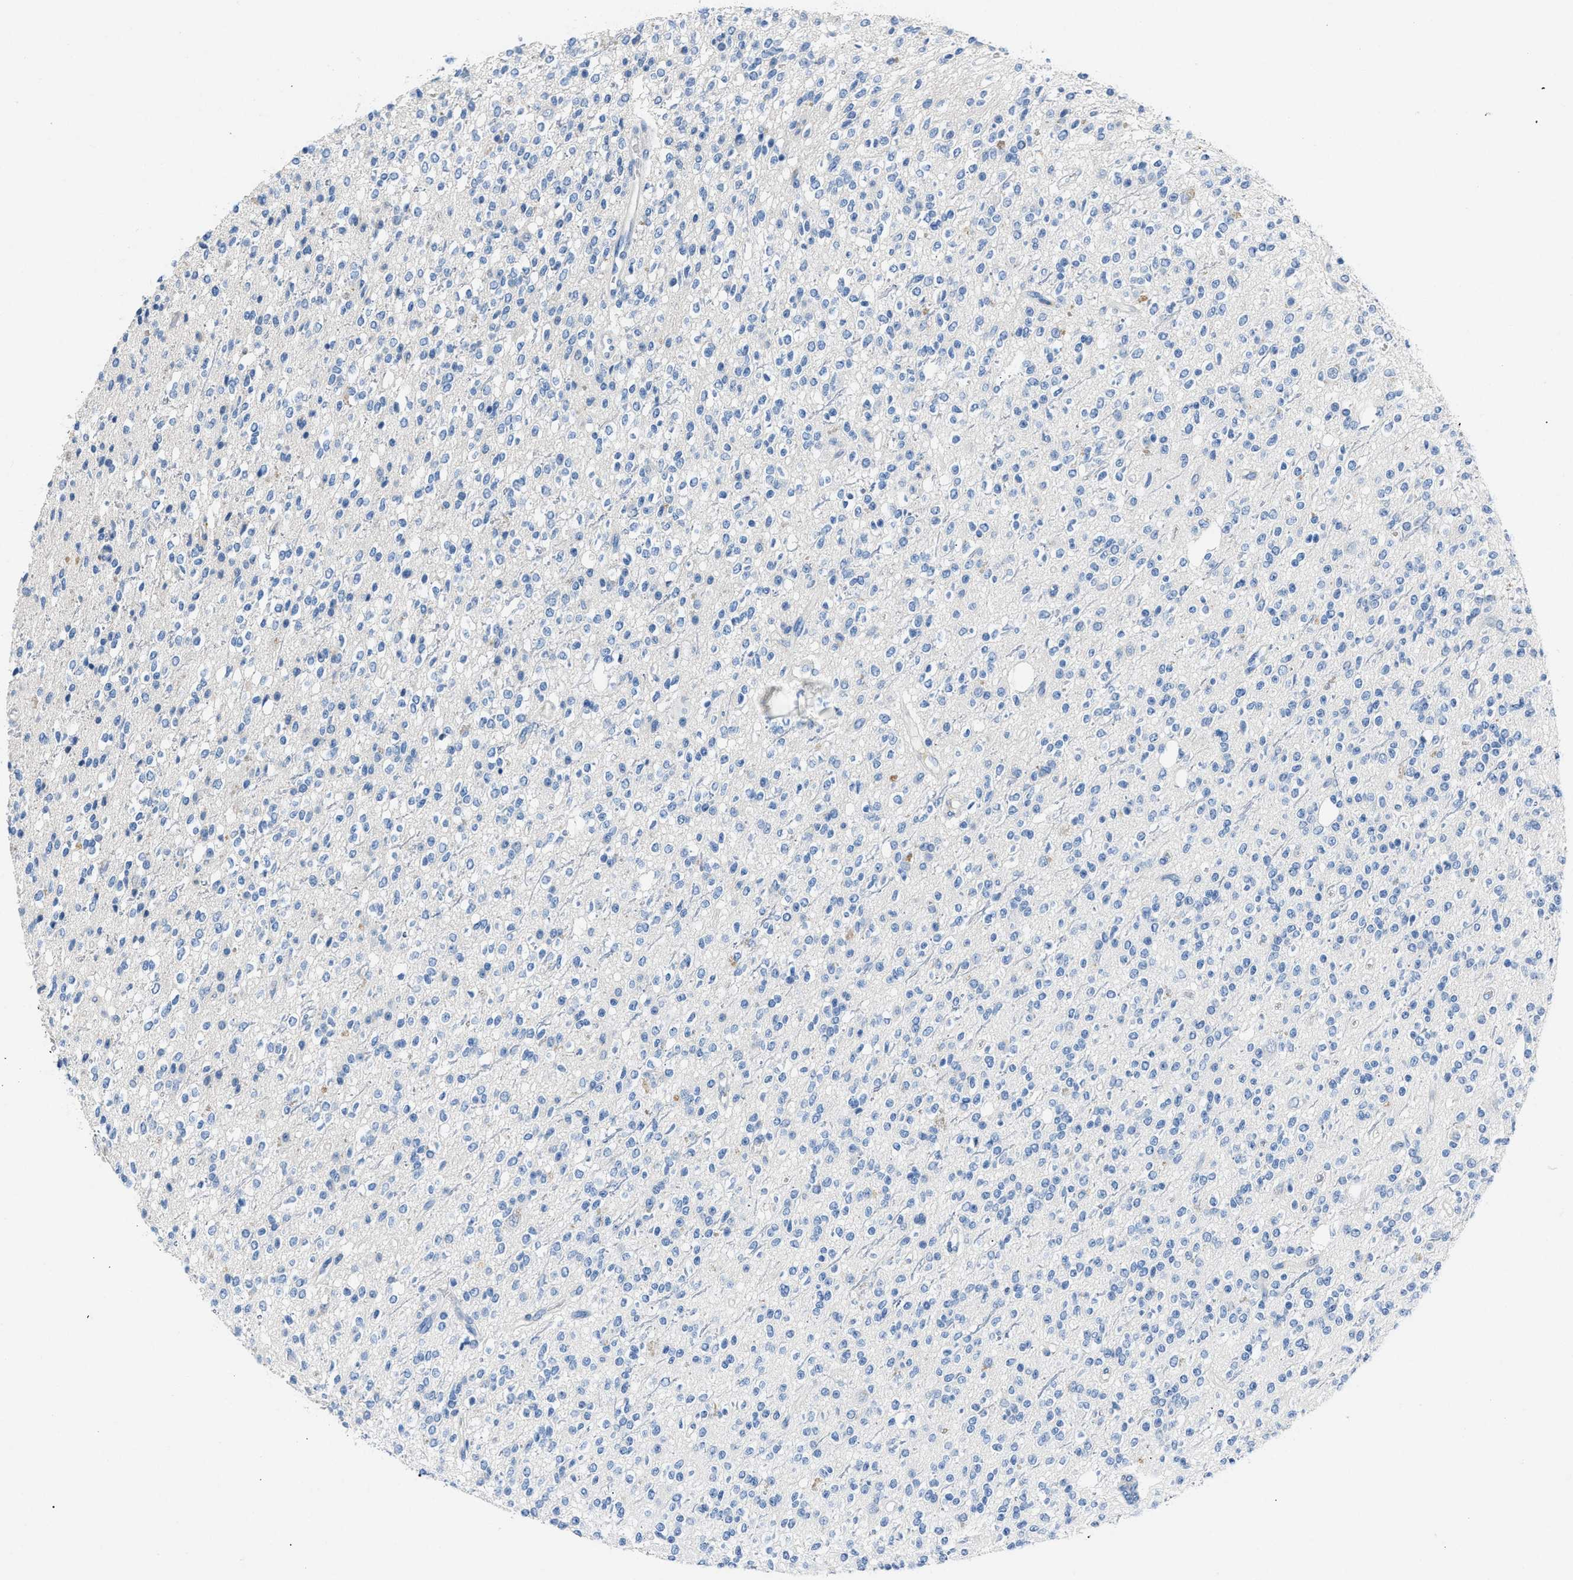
{"staining": {"intensity": "negative", "quantity": "none", "location": "none"}, "tissue": "glioma", "cell_type": "Tumor cells", "image_type": "cancer", "snomed": [{"axis": "morphology", "description": "Glioma, malignant, High grade"}, {"axis": "topography", "description": "Brain"}], "caption": "An immunohistochemistry (IHC) photomicrograph of glioma is shown. There is no staining in tumor cells of glioma. (Brightfield microscopy of DAB immunohistochemistry at high magnification).", "gene": "DNAAF5", "patient": {"sex": "male", "age": 34}}